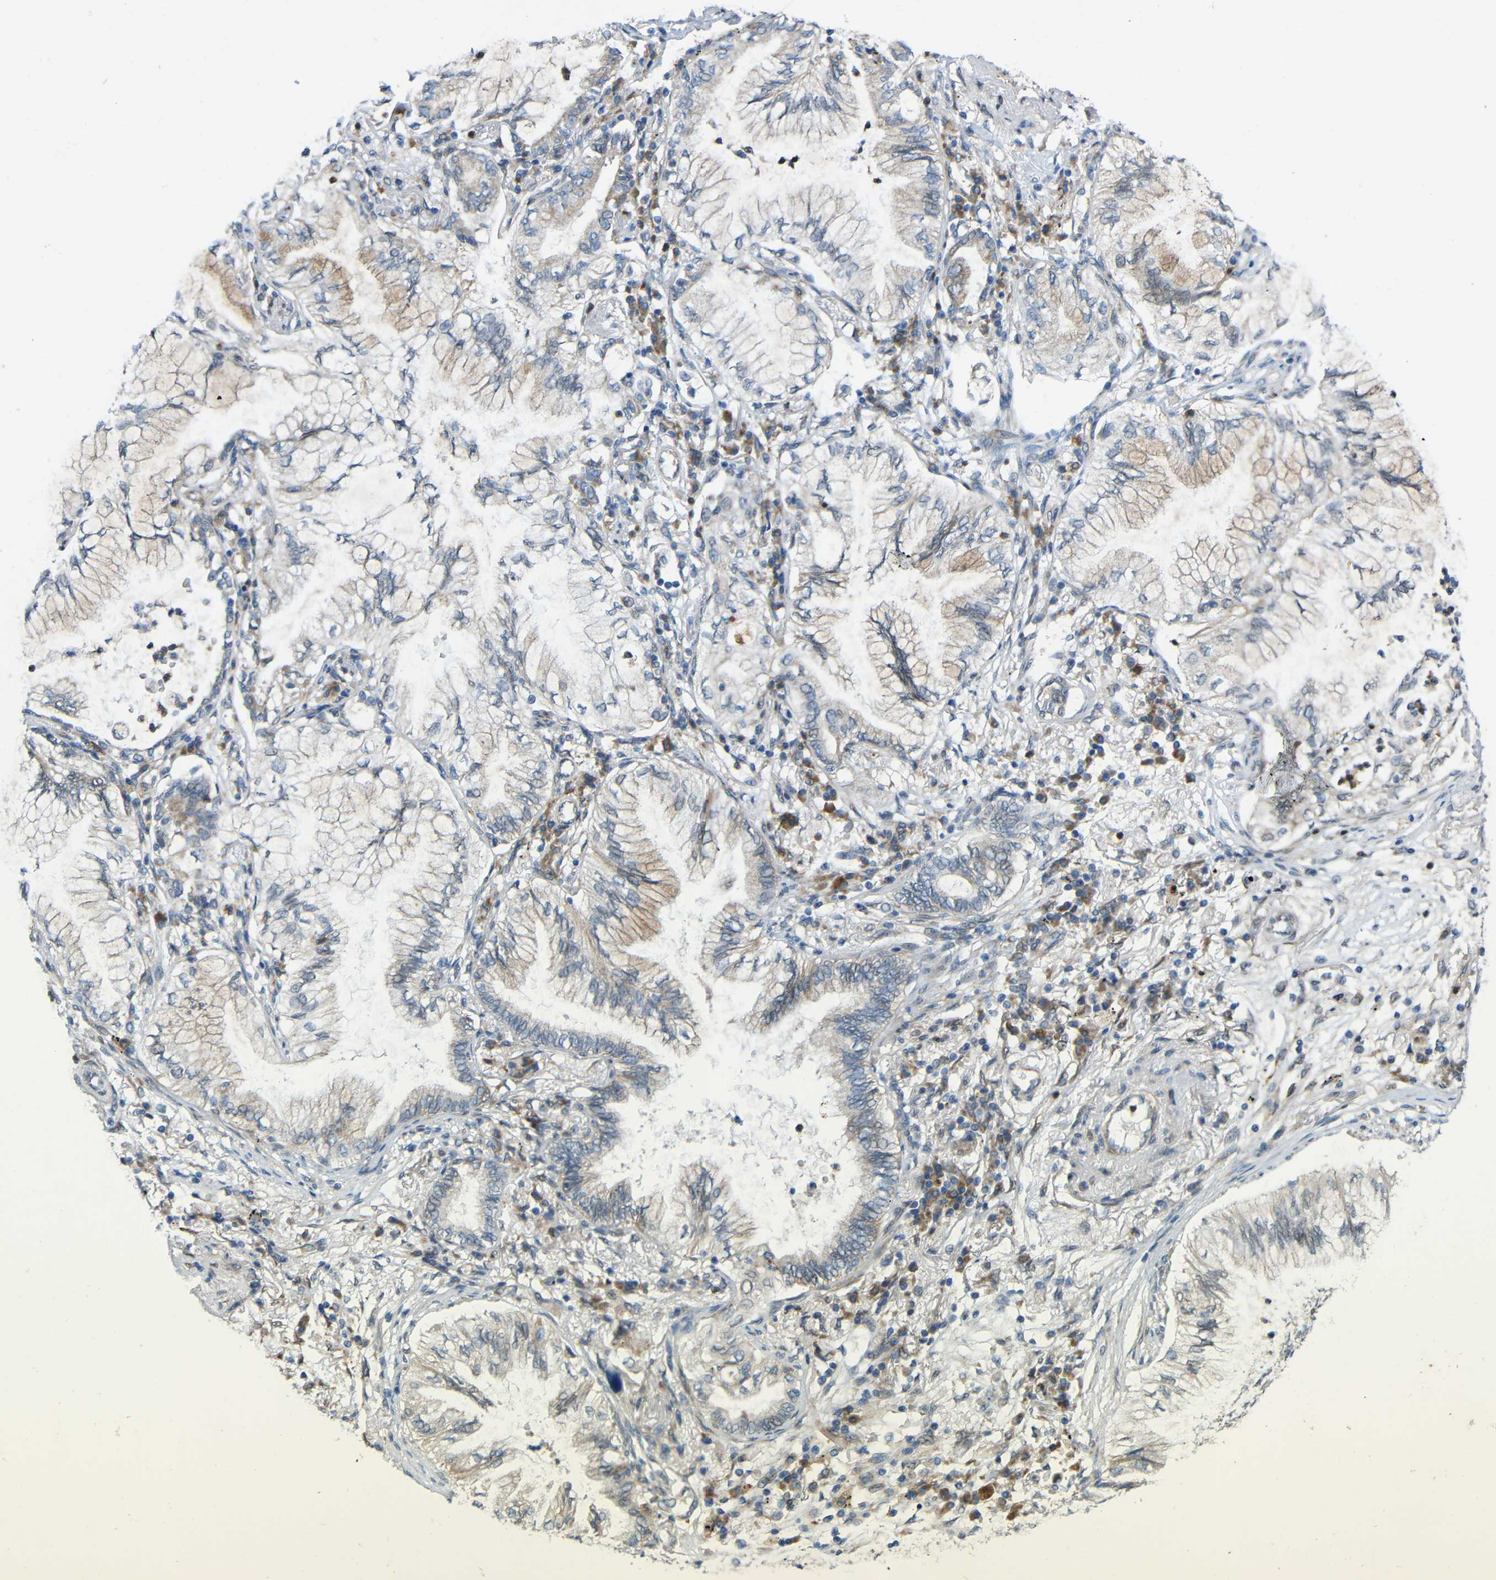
{"staining": {"intensity": "weak", "quantity": "<25%", "location": "cytoplasmic/membranous"}, "tissue": "lung cancer", "cell_type": "Tumor cells", "image_type": "cancer", "snomed": [{"axis": "morphology", "description": "Normal tissue, NOS"}, {"axis": "morphology", "description": "Adenocarcinoma, NOS"}, {"axis": "topography", "description": "Bronchus"}, {"axis": "topography", "description": "Lung"}], "caption": "DAB immunohistochemical staining of lung cancer (adenocarcinoma) displays no significant staining in tumor cells.", "gene": "TMEM25", "patient": {"sex": "female", "age": 70}}